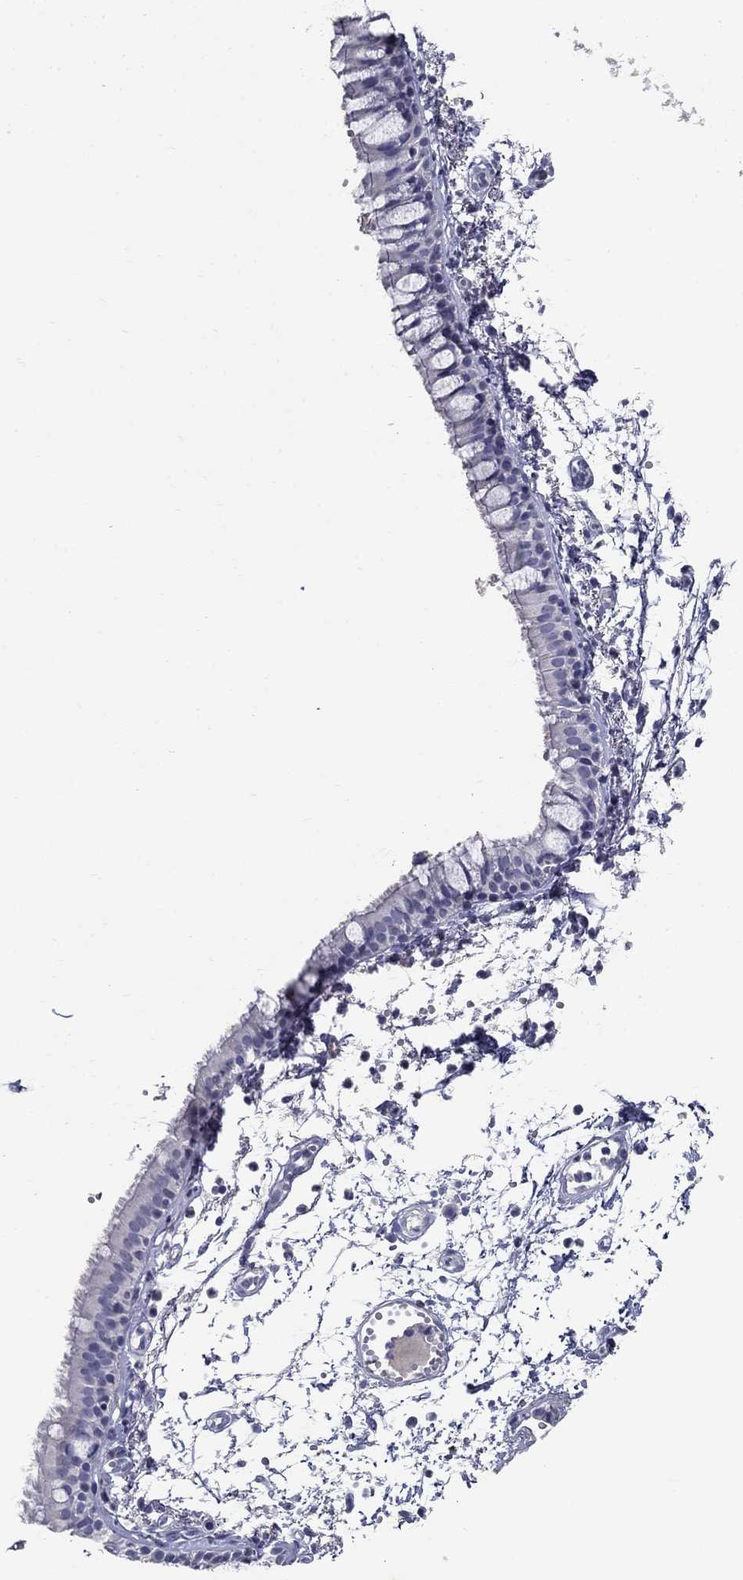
{"staining": {"intensity": "negative", "quantity": "none", "location": "none"}, "tissue": "bronchus", "cell_type": "Respiratory epithelial cells", "image_type": "normal", "snomed": [{"axis": "morphology", "description": "Normal tissue, NOS"}, {"axis": "topography", "description": "Cartilage tissue"}, {"axis": "topography", "description": "Bronchus"}], "caption": "A high-resolution histopathology image shows immunohistochemistry staining of normal bronchus, which reveals no significant positivity in respiratory epithelial cells.", "gene": "POMC", "patient": {"sex": "male", "age": 66}}